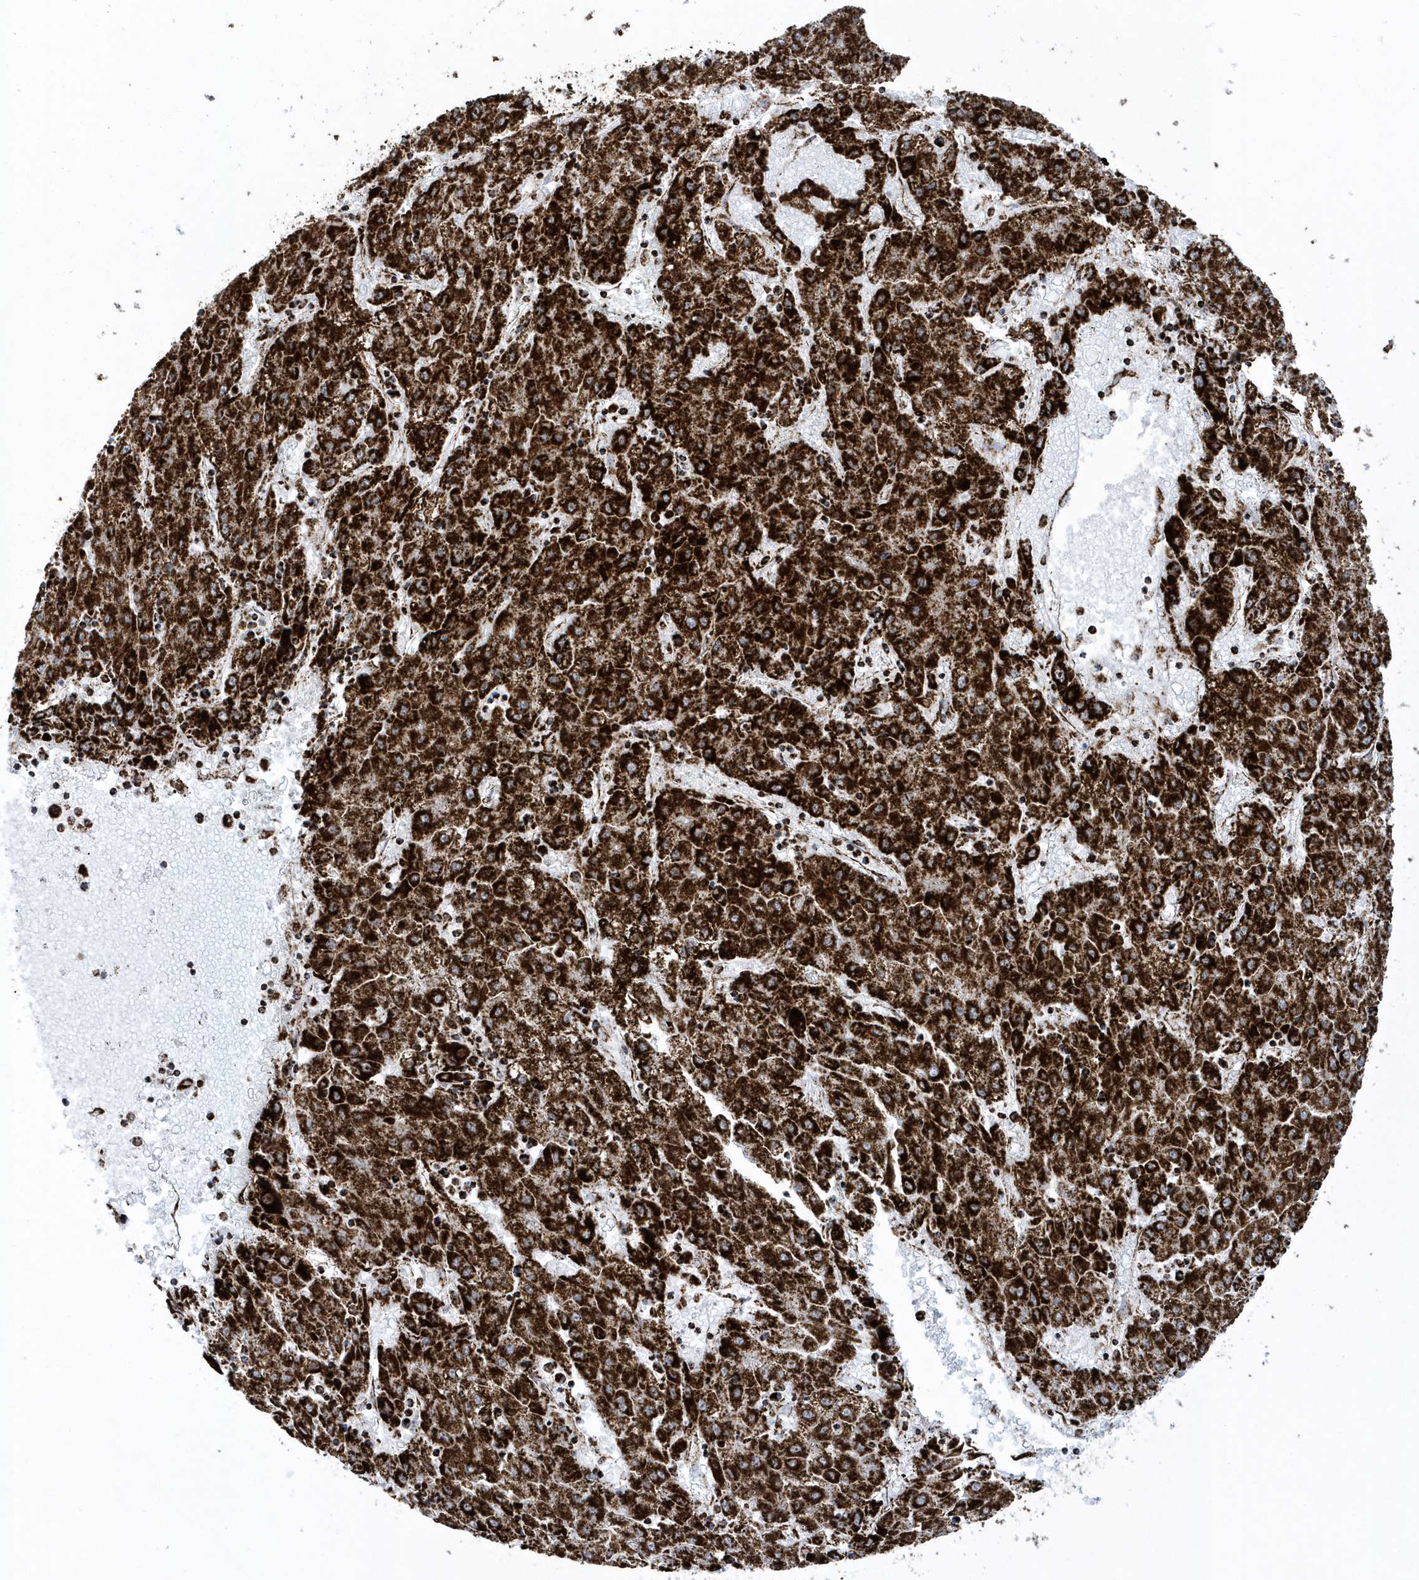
{"staining": {"intensity": "strong", "quantity": ">75%", "location": "cytoplasmic/membranous"}, "tissue": "liver cancer", "cell_type": "Tumor cells", "image_type": "cancer", "snomed": [{"axis": "morphology", "description": "Carcinoma, Hepatocellular, NOS"}, {"axis": "topography", "description": "Liver"}], "caption": "Strong cytoplasmic/membranous protein positivity is identified in about >75% of tumor cells in liver cancer.", "gene": "CRY2", "patient": {"sex": "male", "age": 72}}